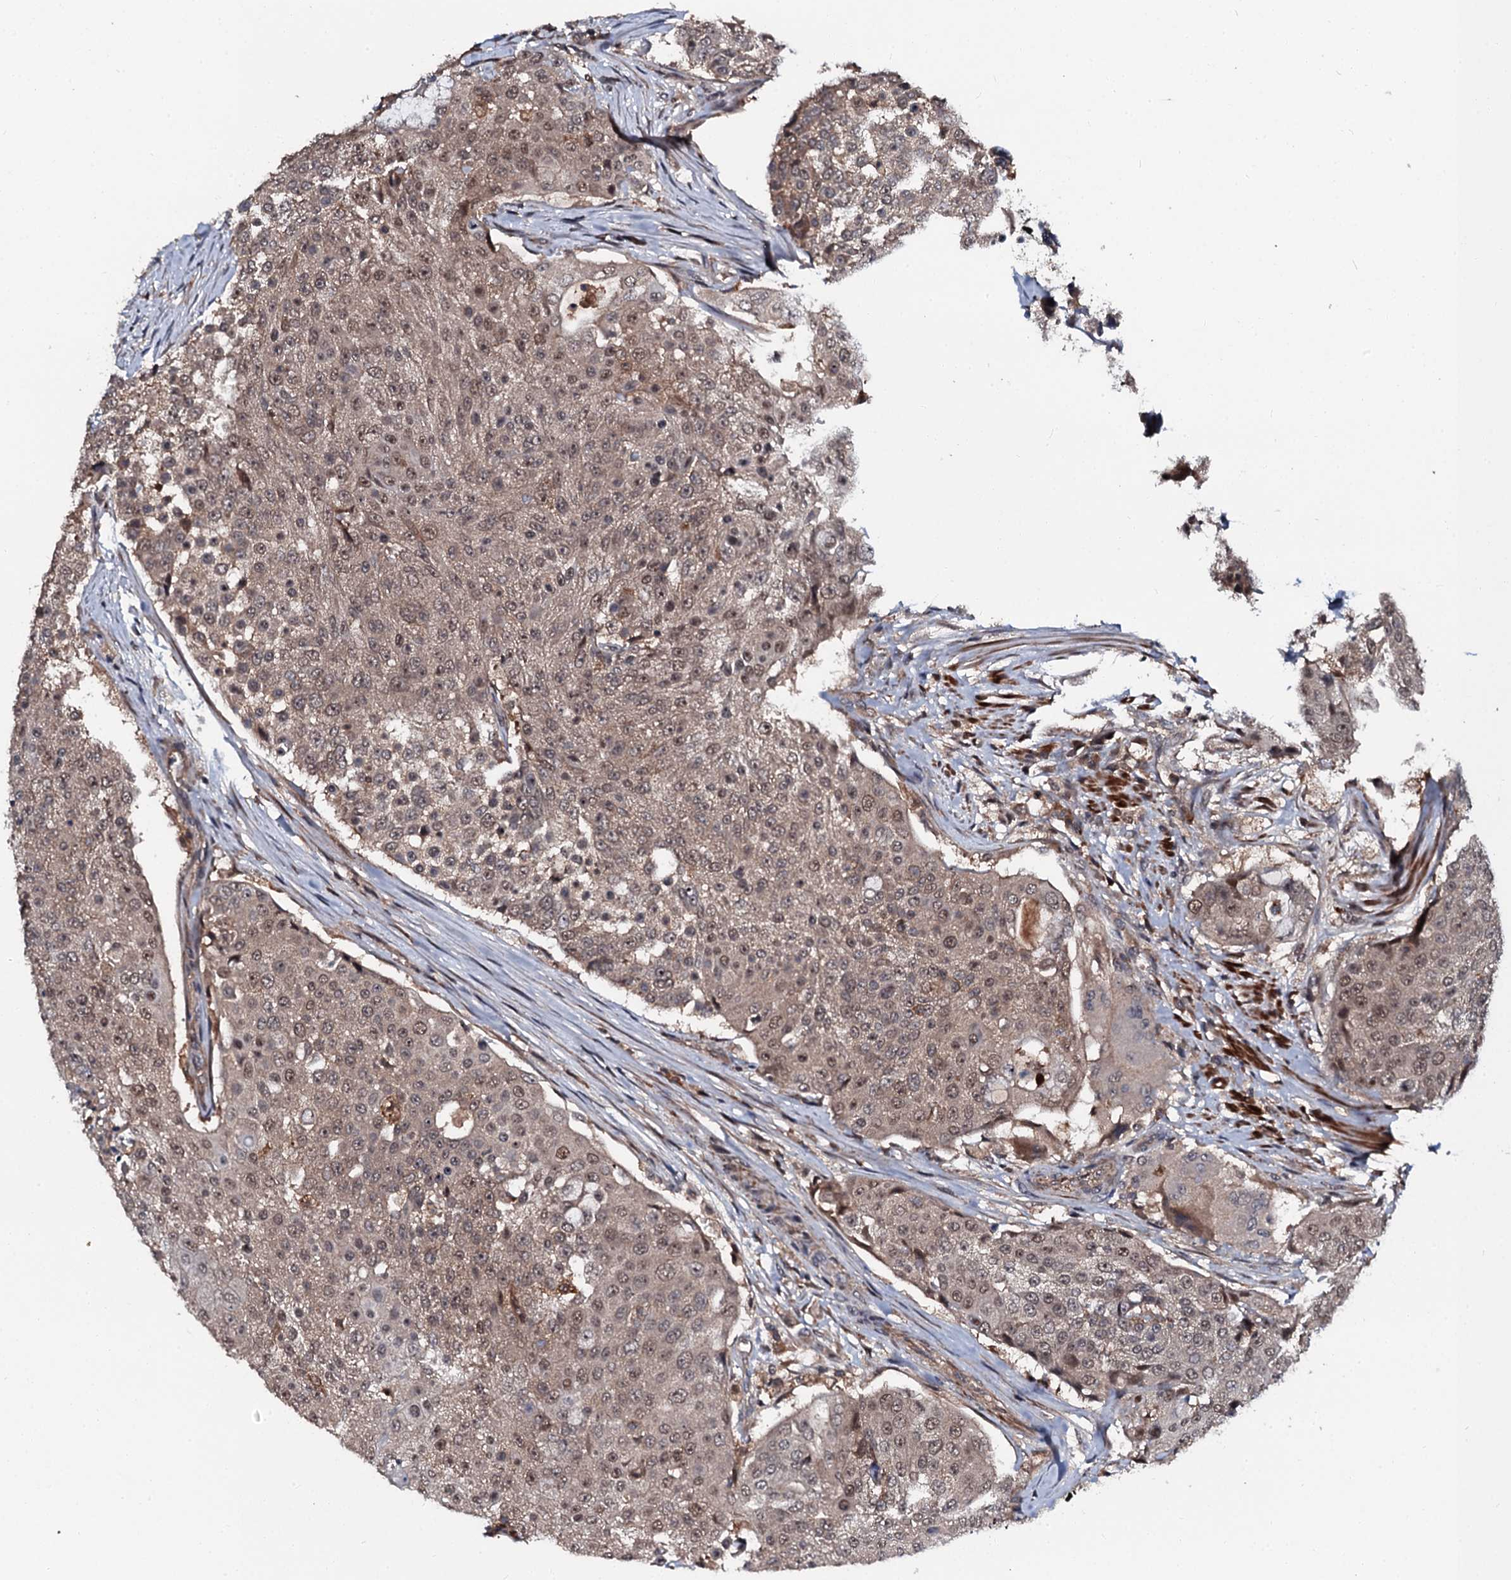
{"staining": {"intensity": "weak", "quantity": ">75%", "location": "nuclear"}, "tissue": "urothelial cancer", "cell_type": "Tumor cells", "image_type": "cancer", "snomed": [{"axis": "morphology", "description": "Urothelial carcinoma, High grade"}, {"axis": "topography", "description": "Urinary bladder"}], "caption": "DAB (3,3'-diaminobenzidine) immunohistochemical staining of urothelial cancer reveals weak nuclear protein staining in about >75% of tumor cells. (DAB = brown stain, brightfield microscopy at high magnification).", "gene": "N4BP1", "patient": {"sex": "female", "age": 63}}